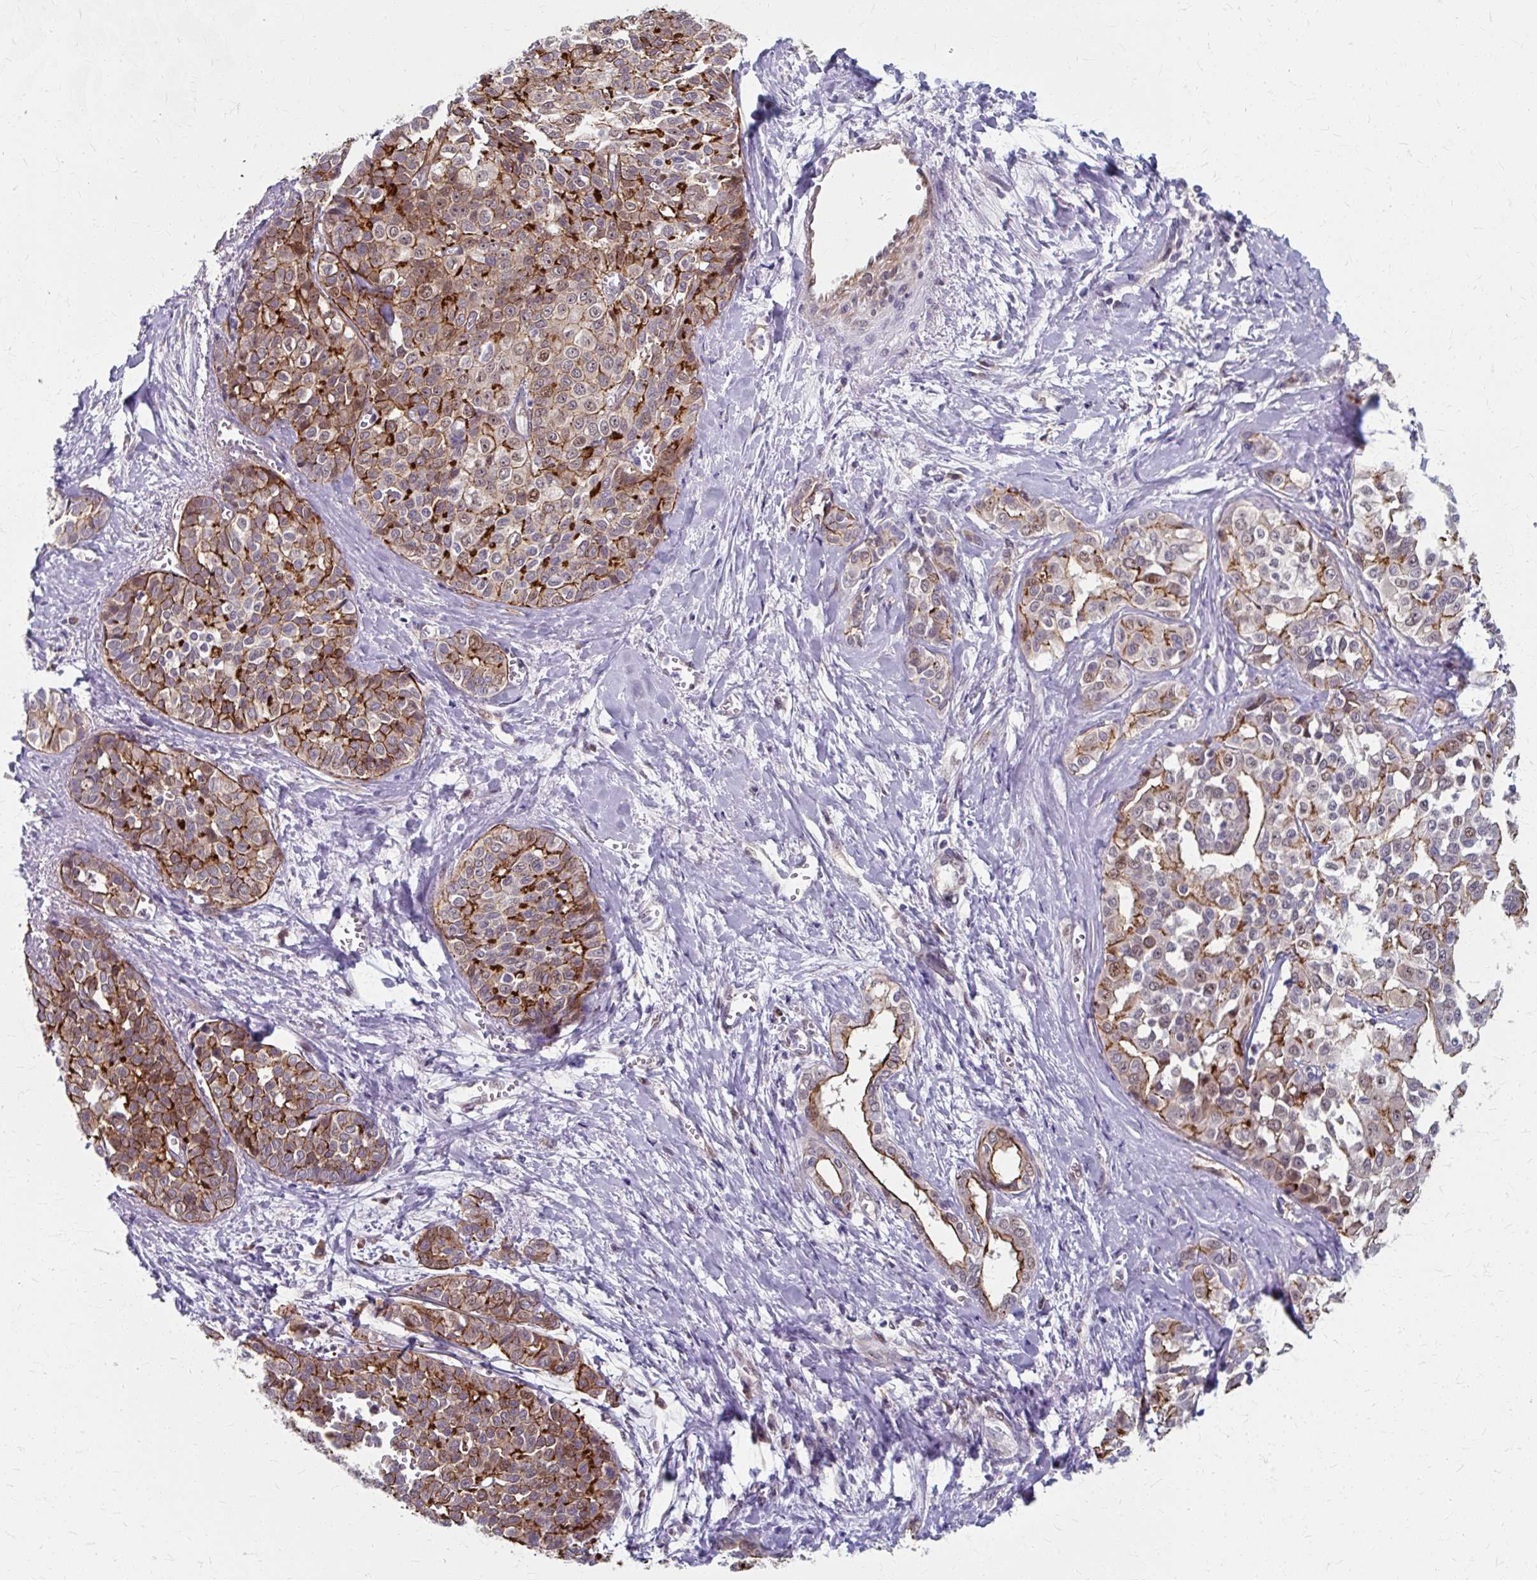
{"staining": {"intensity": "moderate", "quantity": ">75%", "location": "cytoplasmic/membranous,nuclear"}, "tissue": "liver cancer", "cell_type": "Tumor cells", "image_type": "cancer", "snomed": [{"axis": "morphology", "description": "Cholangiocarcinoma"}, {"axis": "topography", "description": "Liver"}], "caption": "Immunohistochemistry image of liver cancer stained for a protein (brown), which reveals medium levels of moderate cytoplasmic/membranous and nuclear staining in about >75% of tumor cells.", "gene": "ZNF555", "patient": {"sex": "female", "age": 77}}